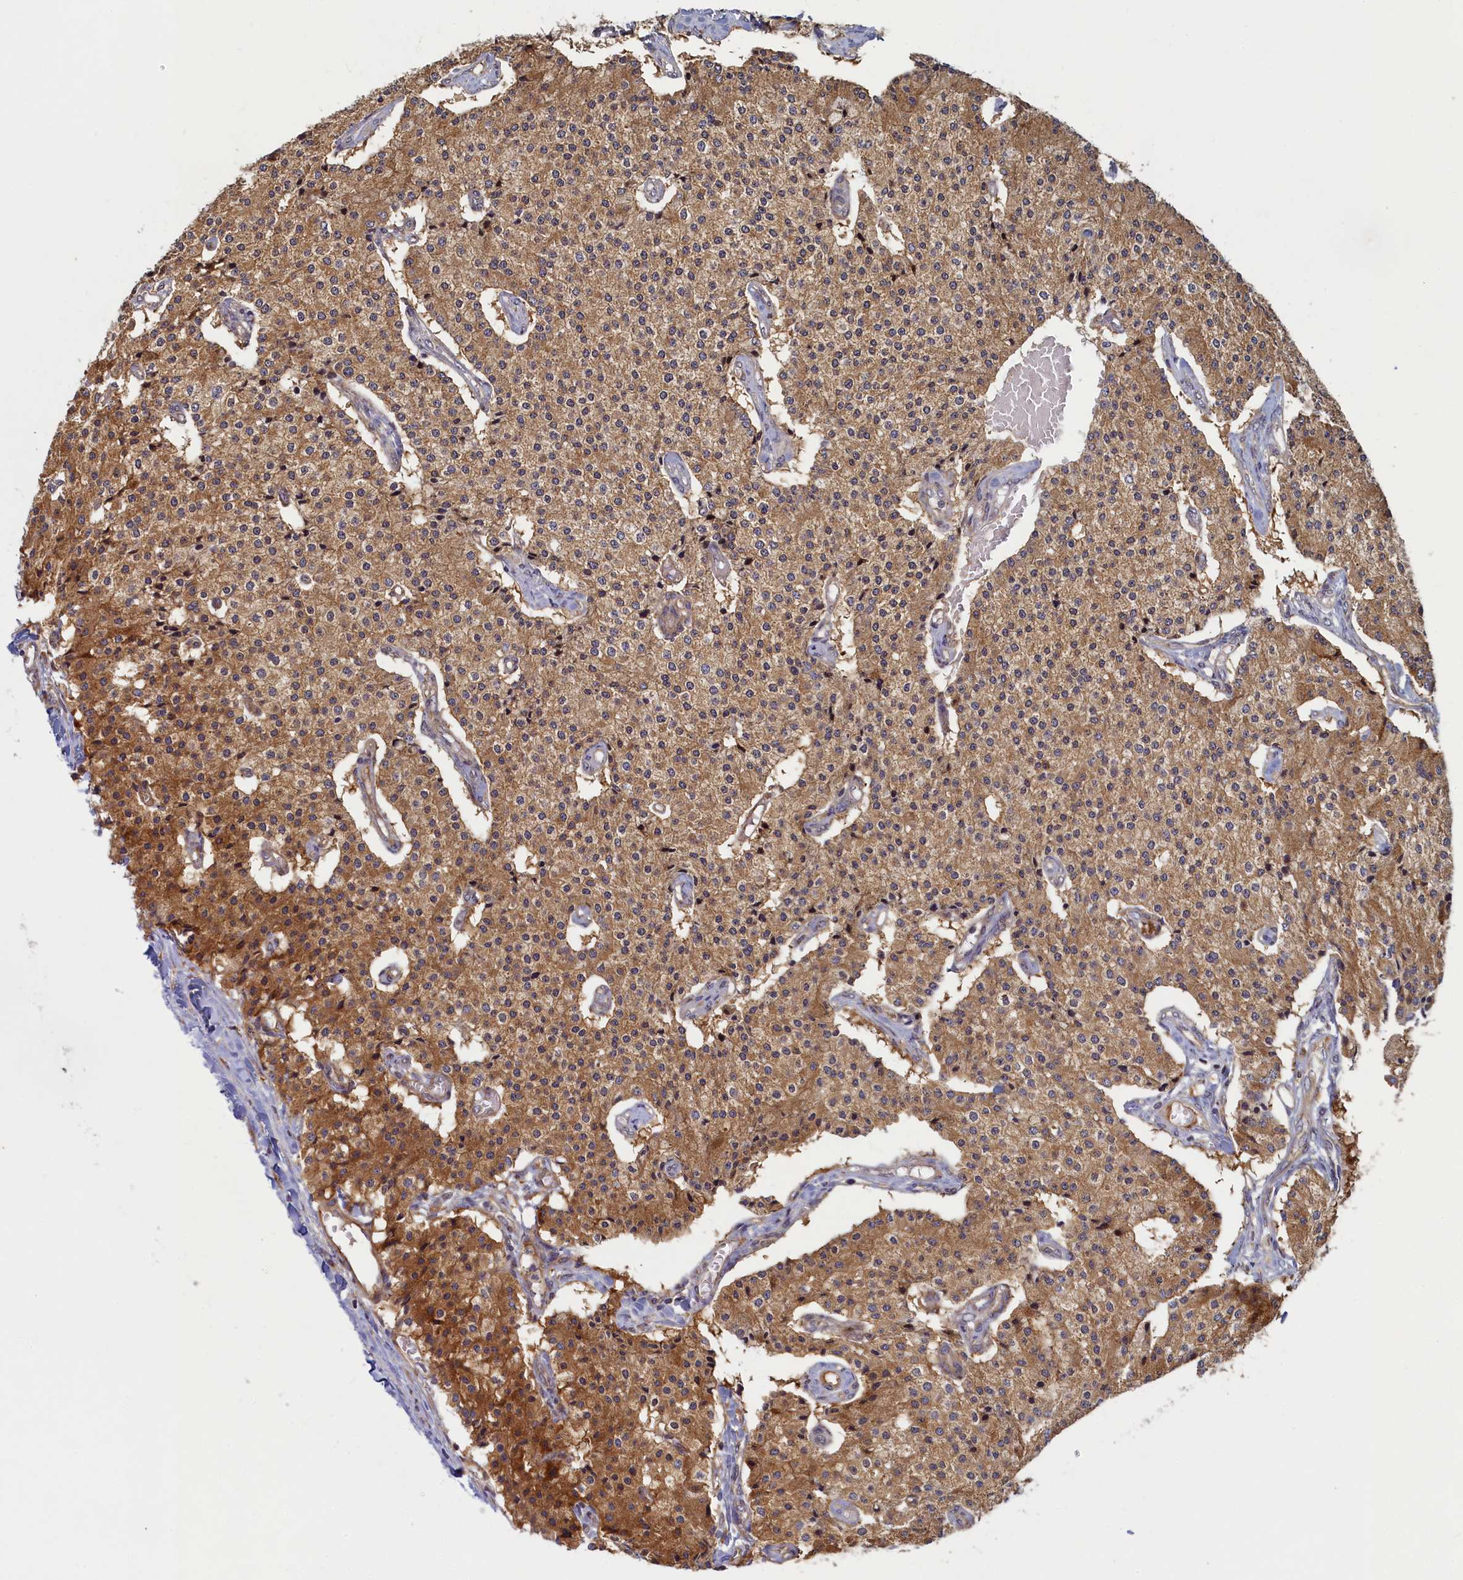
{"staining": {"intensity": "moderate", "quantity": ">75%", "location": "cytoplasmic/membranous"}, "tissue": "carcinoid", "cell_type": "Tumor cells", "image_type": "cancer", "snomed": [{"axis": "morphology", "description": "Carcinoid, malignant, NOS"}, {"axis": "topography", "description": "Colon"}], "caption": "Immunohistochemical staining of human carcinoid exhibits moderate cytoplasmic/membranous protein staining in approximately >75% of tumor cells. (DAB (3,3'-diaminobenzidine) = brown stain, brightfield microscopy at high magnification).", "gene": "STX12", "patient": {"sex": "female", "age": 52}}